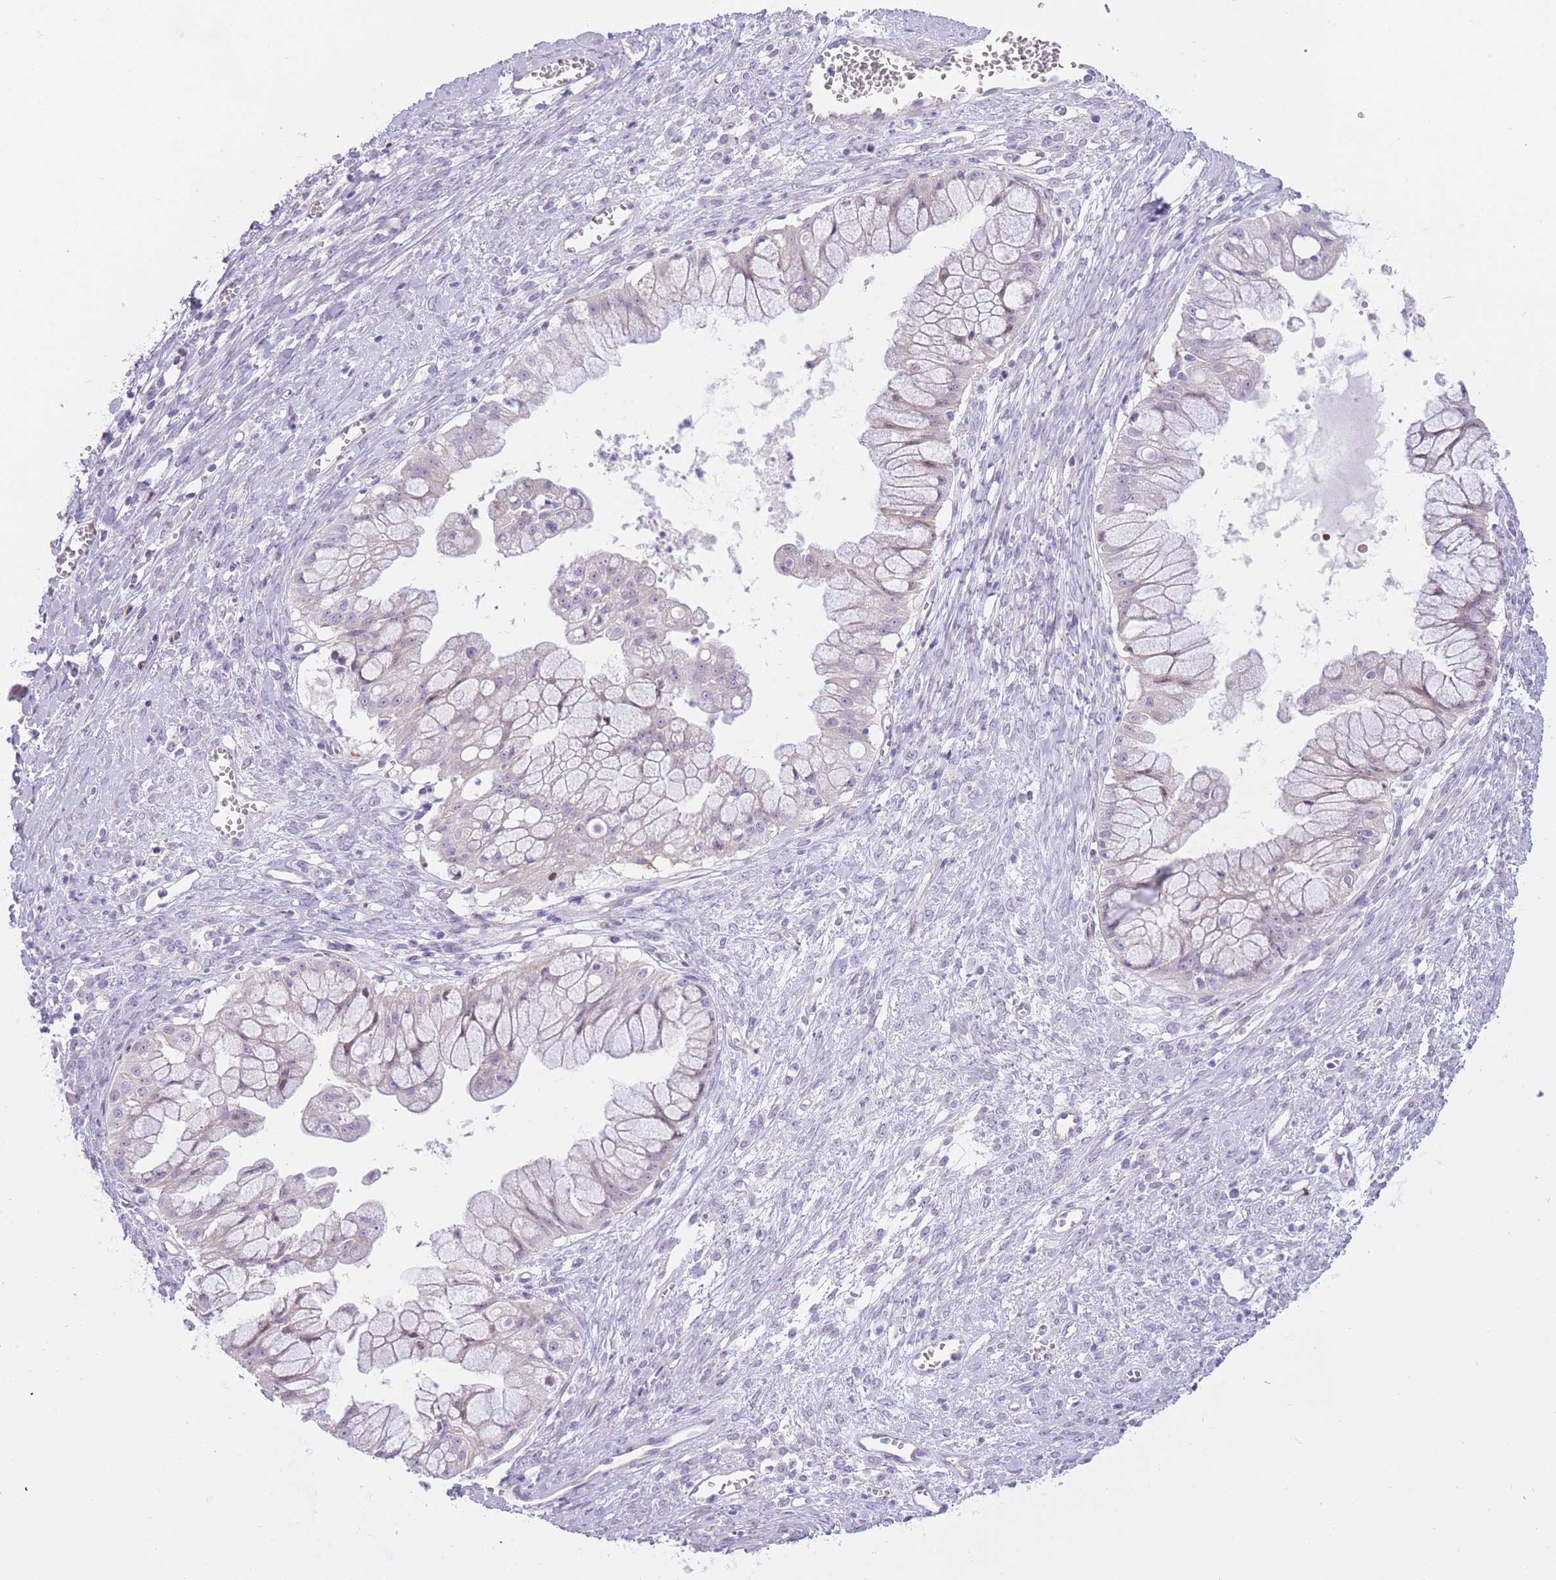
{"staining": {"intensity": "negative", "quantity": "none", "location": "none"}, "tissue": "ovarian cancer", "cell_type": "Tumor cells", "image_type": "cancer", "snomed": [{"axis": "morphology", "description": "Cystadenocarcinoma, mucinous, NOS"}, {"axis": "topography", "description": "Ovary"}], "caption": "A high-resolution photomicrograph shows immunohistochemistry (IHC) staining of ovarian mucinous cystadenocarcinoma, which demonstrates no significant expression in tumor cells.", "gene": "IMPG1", "patient": {"sex": "female", "age": 70}}